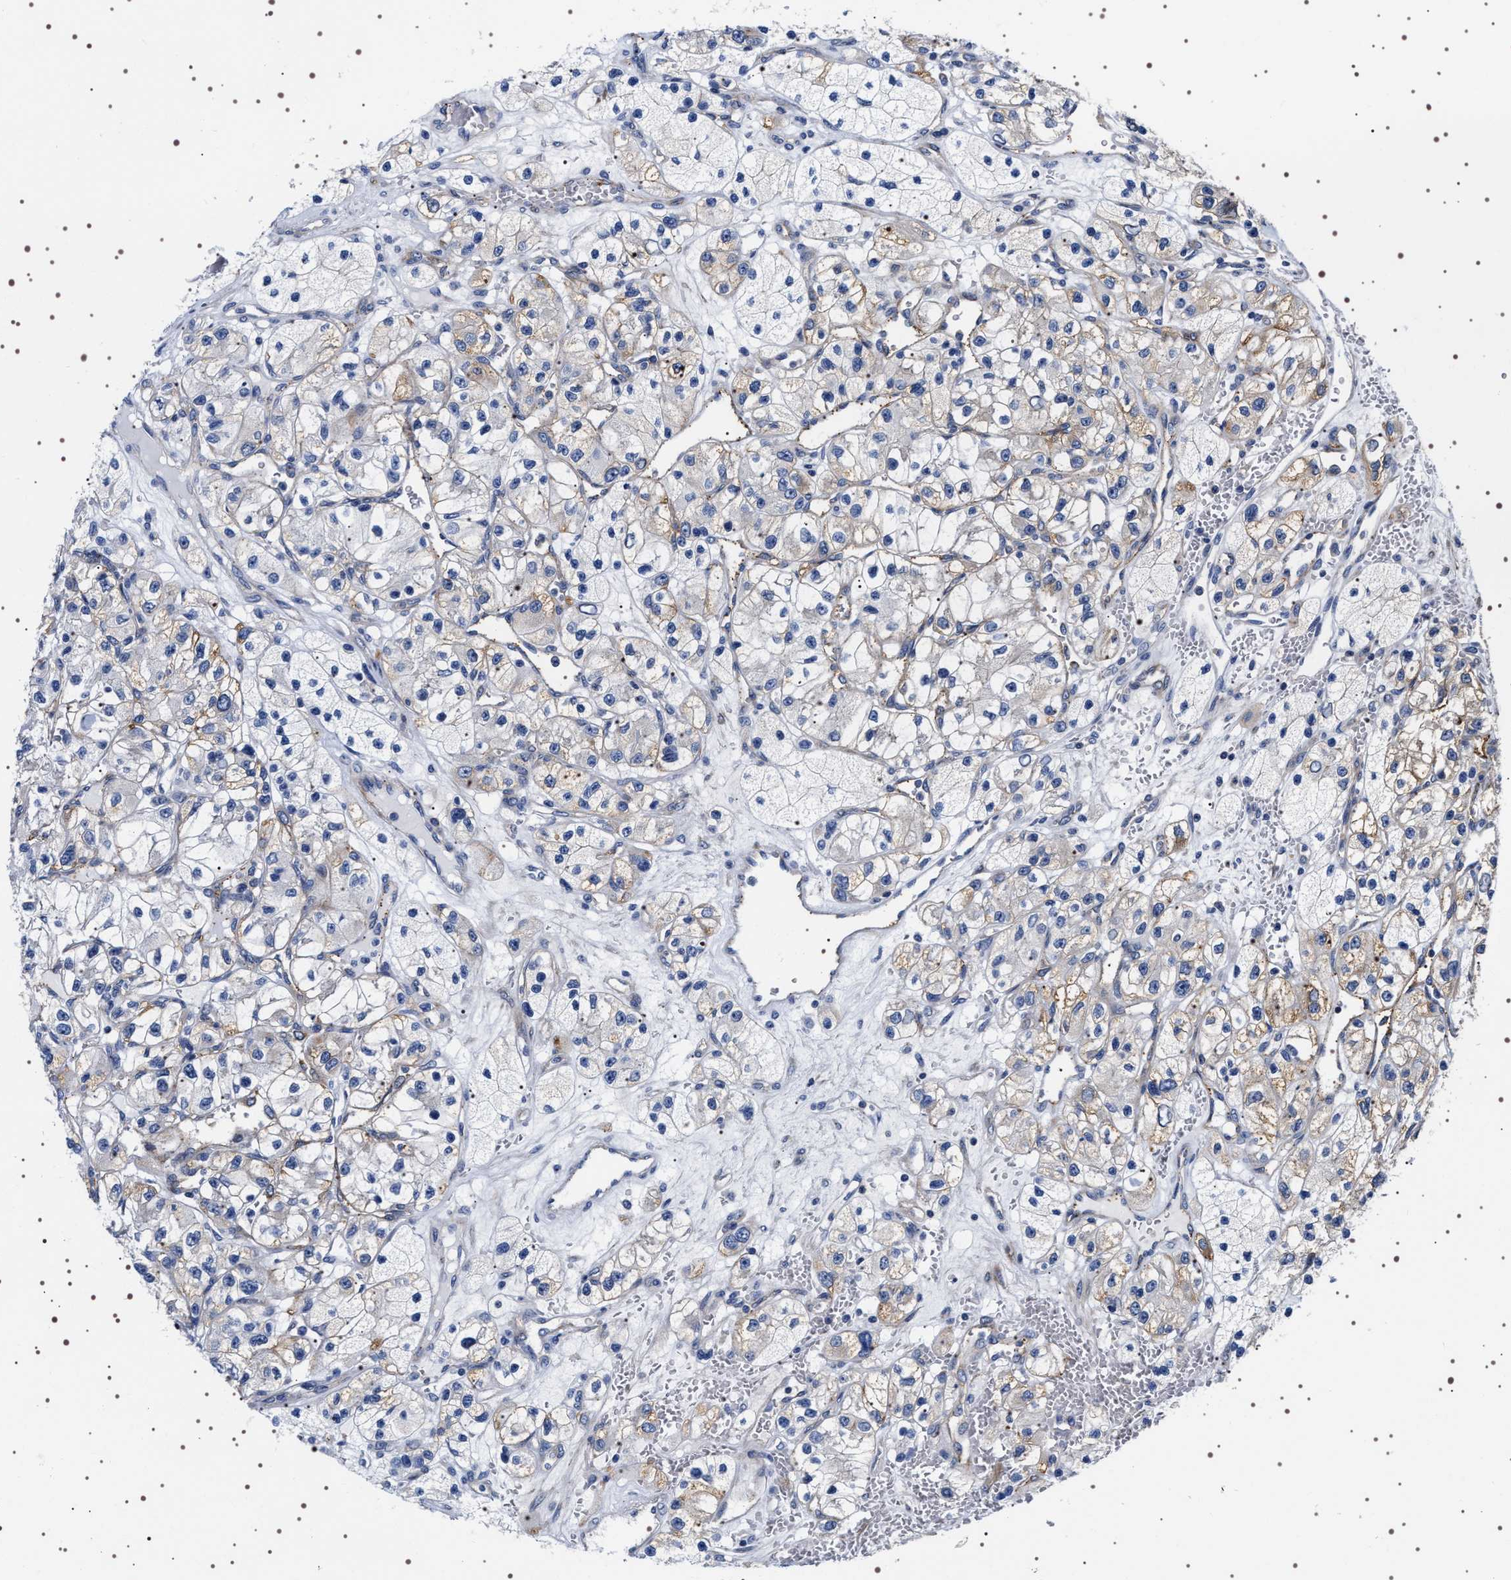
{"staining": {"intensity": "weak", "quantity": ">75%", "location": "cytoplasmic/membranous"}, "tissue": "renal cancer", "cell_type": "Tumor cells", "image_type": "cancer", "snomed": [{"axis": "morphology", "description": "Adenocarcinoma, NOS"}, {"axis": "topography", "description": "Kidney"}], "caption": "Approximately >75% of tumor cells in renal cancer (adenocarcinoma) reveal weak cytoplasmic/membranous protein staining as visualized by brown immunohistochemical staining.", "gene": "SQLE", "patient": {"sex": "female", "age": 57}}